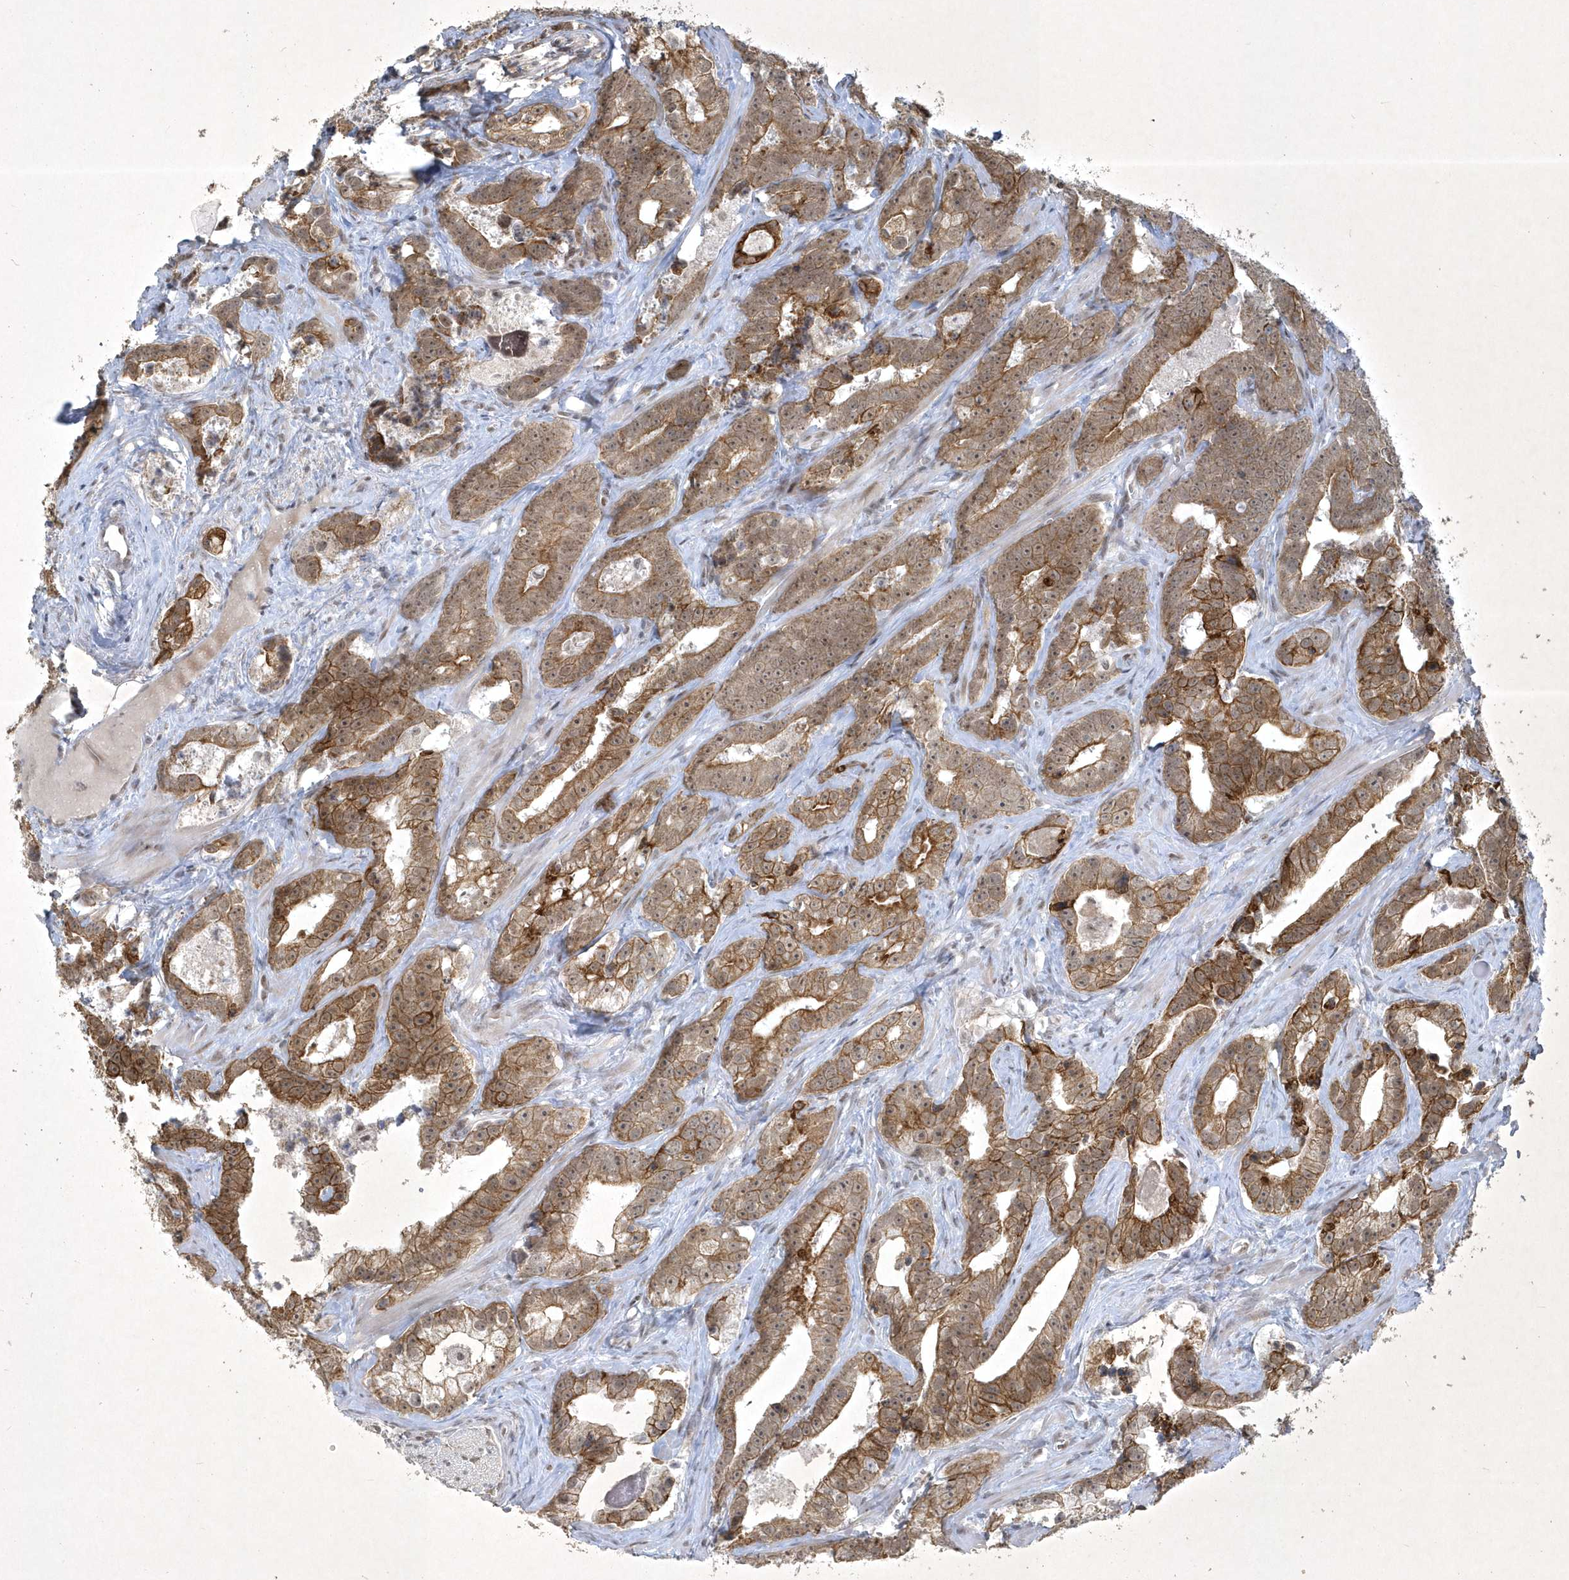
{"staining": {"intensity": "moderate", "quantity": ">75%", "location": "cytoplasmic/membranous"}, "tissue": "prostate cancer", "cell_type": "Tumor cells", "image_type": "cancer", "snomed": [{"axis": "morphology", "description": "Adenocarcinoma, High grade"}, {"axis": "topography", "description": "Prostate"}], "caption": "Human prostate cancer stained with a brown dye shows moderate cytoplasmic/membranous positive staining in about >75% of tumor cells.", "gene": "ZBTB9", "patient": {"sex": "male", "age": 62}}